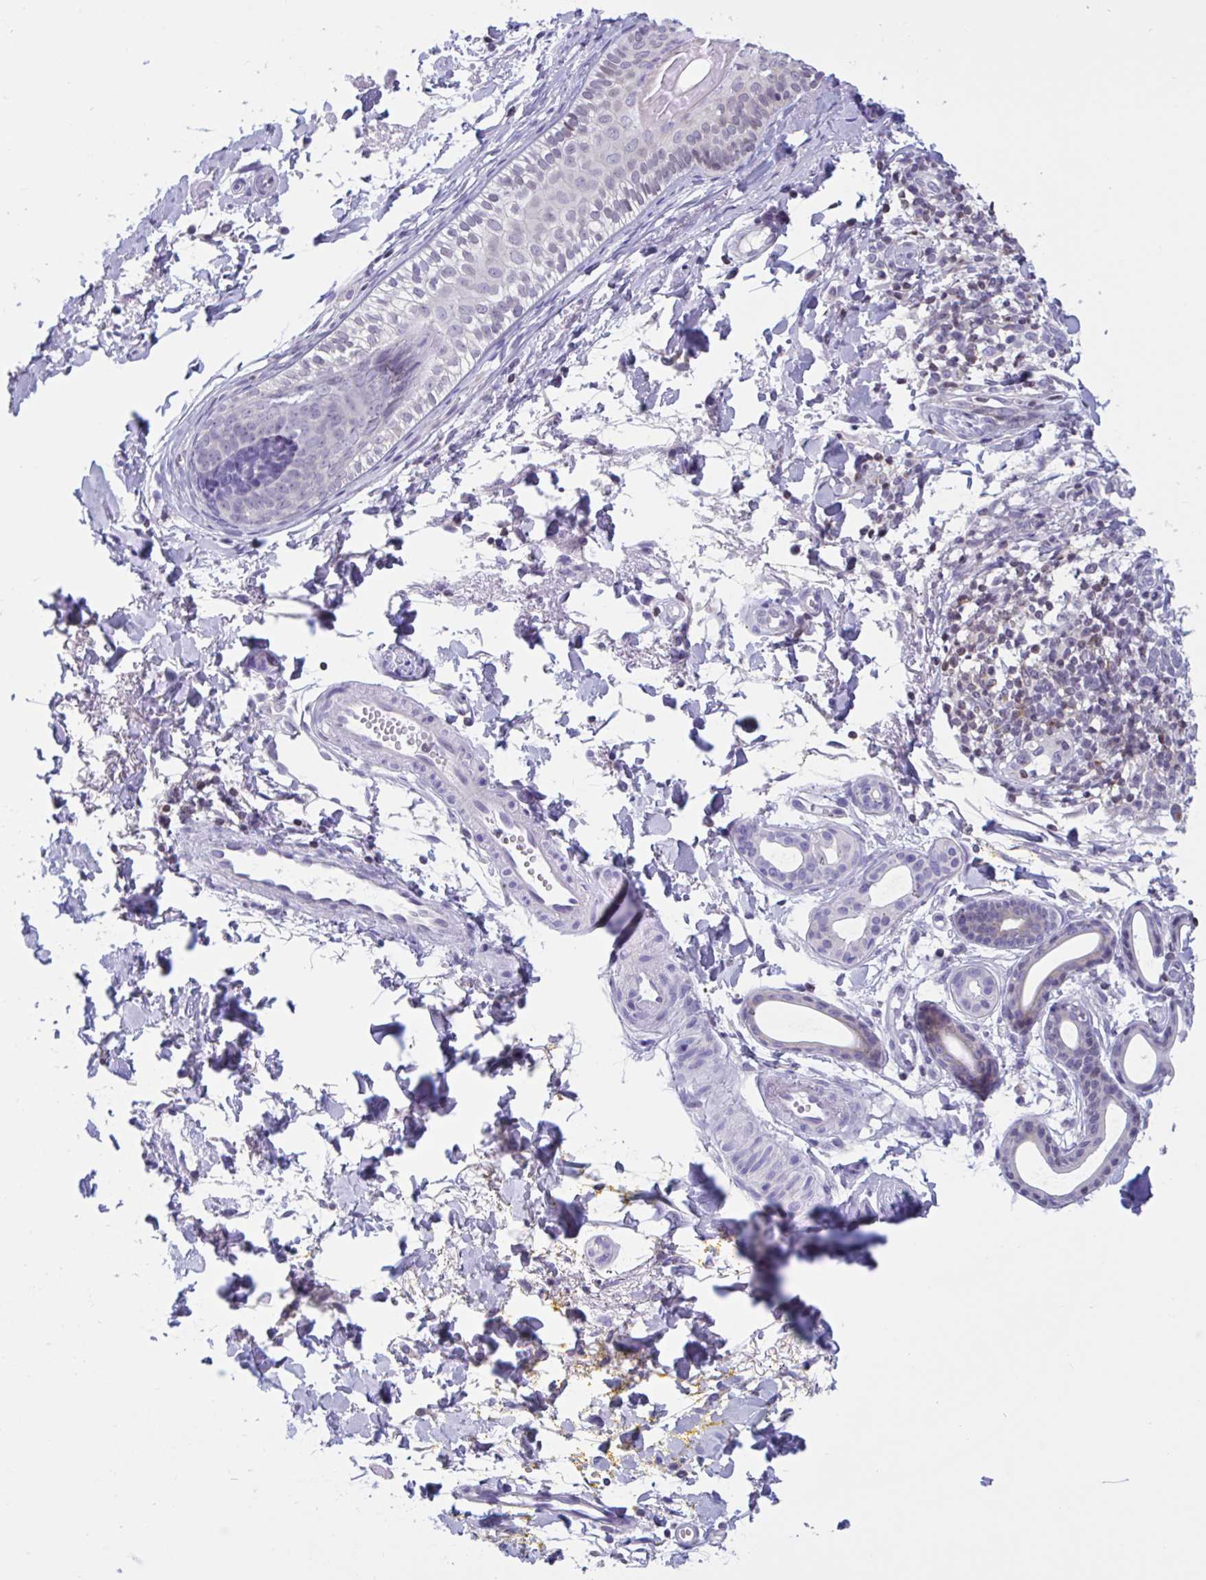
{"staining": {"intensity": "negative", "quantity": "none", "location": "none"}, "tissue": "skin cancer", "cell_type": "Tumor cells", "image_type": "cancer", "snomed": [{"axis": "morphology", "description": "Basal cell carcinoma"}, {"axis": "topography", "description": "Skin"}, {"axis": "topography", "description": "Skin of face"}], "caption": "This is an immunohistochemistry photomicrograph of human basal cell carcinoma (skin). There is no staining in tumor cells.", "gene": "SNX11", "patient": {"sex": "female", "age": 90}}